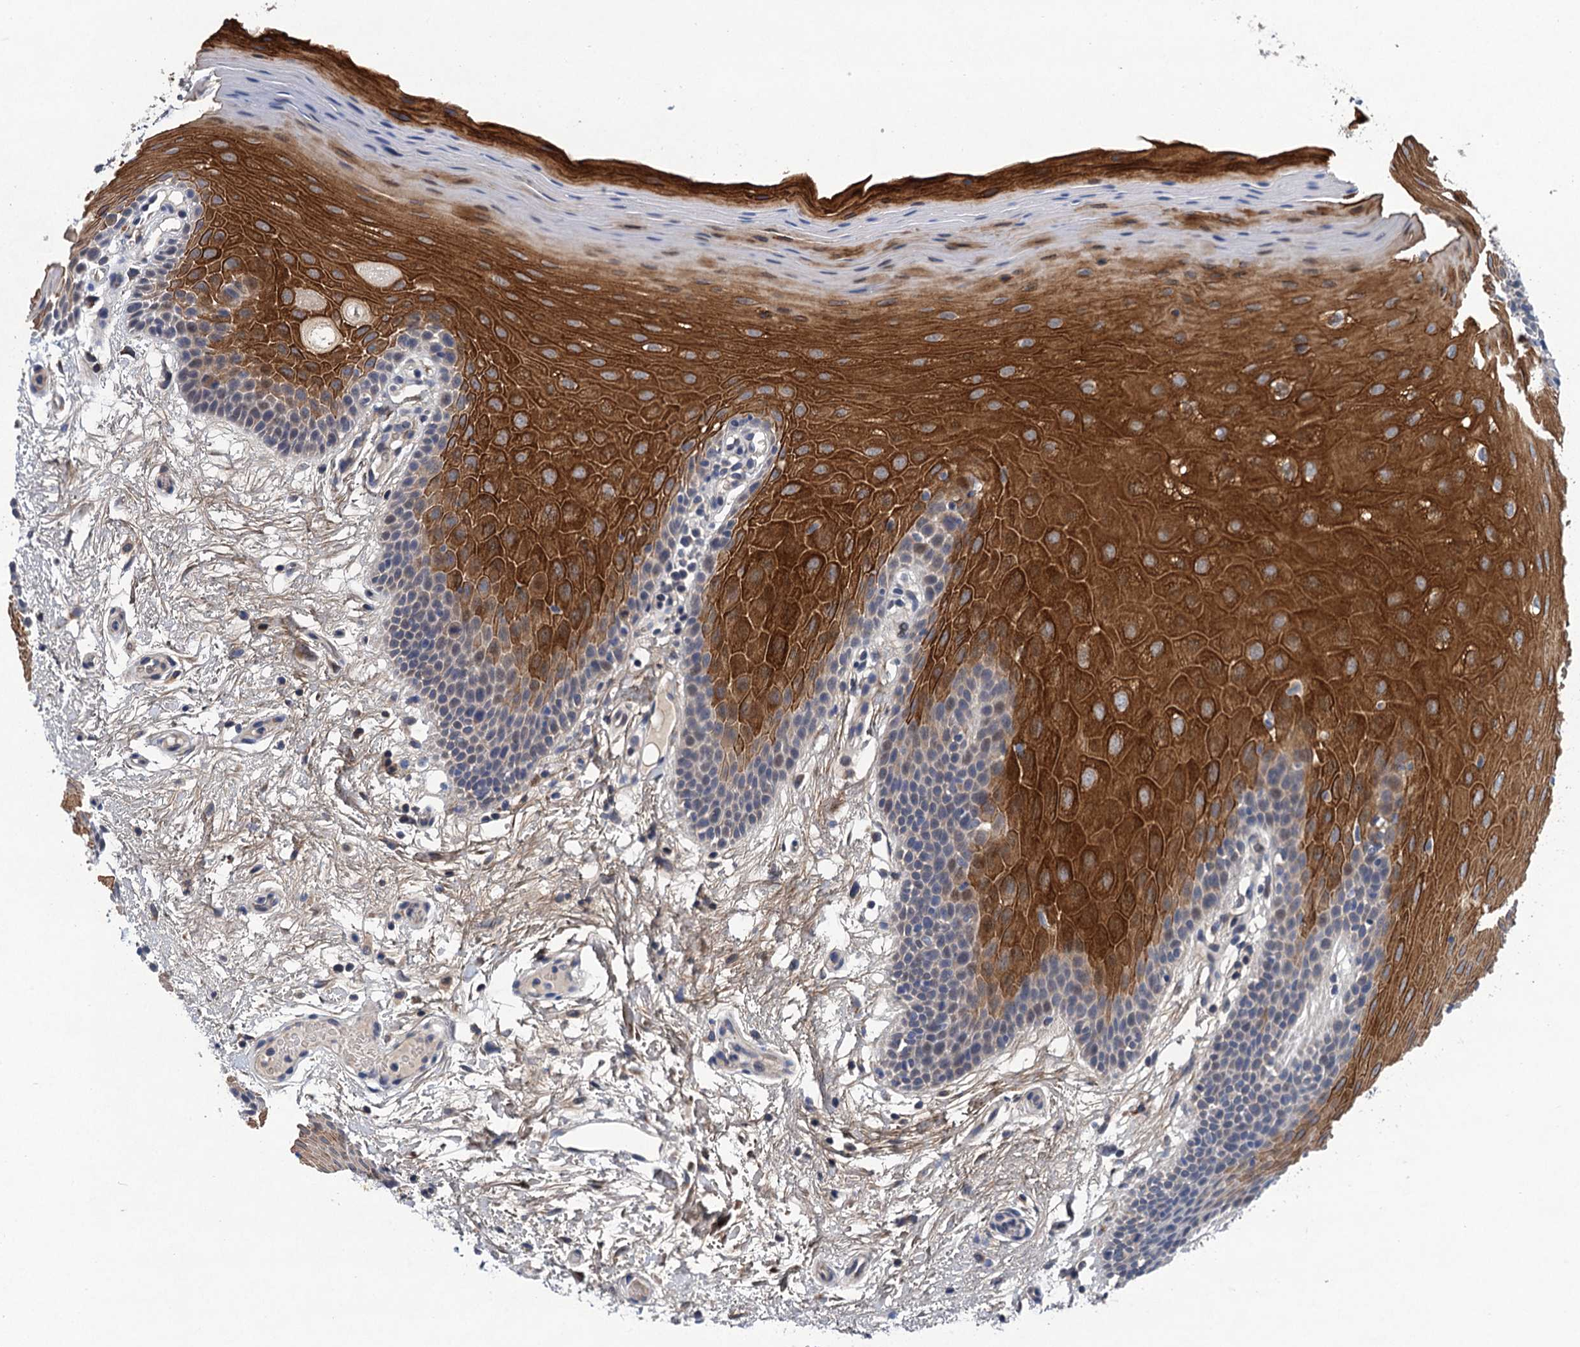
{"staining": {"intensity": "strong", "quantity": "25%-75%", "location": "cytoplasmic/membranous"}, "tissue": "oral mucosa", "cell_type": "Squamous epithelial cells", "image_type": "normal", "snomed": [{"axis": "morphology", "description": "Normal tissue, NOS"}, {"axis": "topography", "description": "Oral tissue"}, {"axis": "topography", "description": "Tounge, NOS"}], "caption": "Strong cytoplasmic/membranous positivity for a protein is appreciated in about 25%-75% of squamous epithelial cells of benign oral mucosa using IHC.", "gene": "TRAF7", "patient": {"sex": "male", "age": 47}}